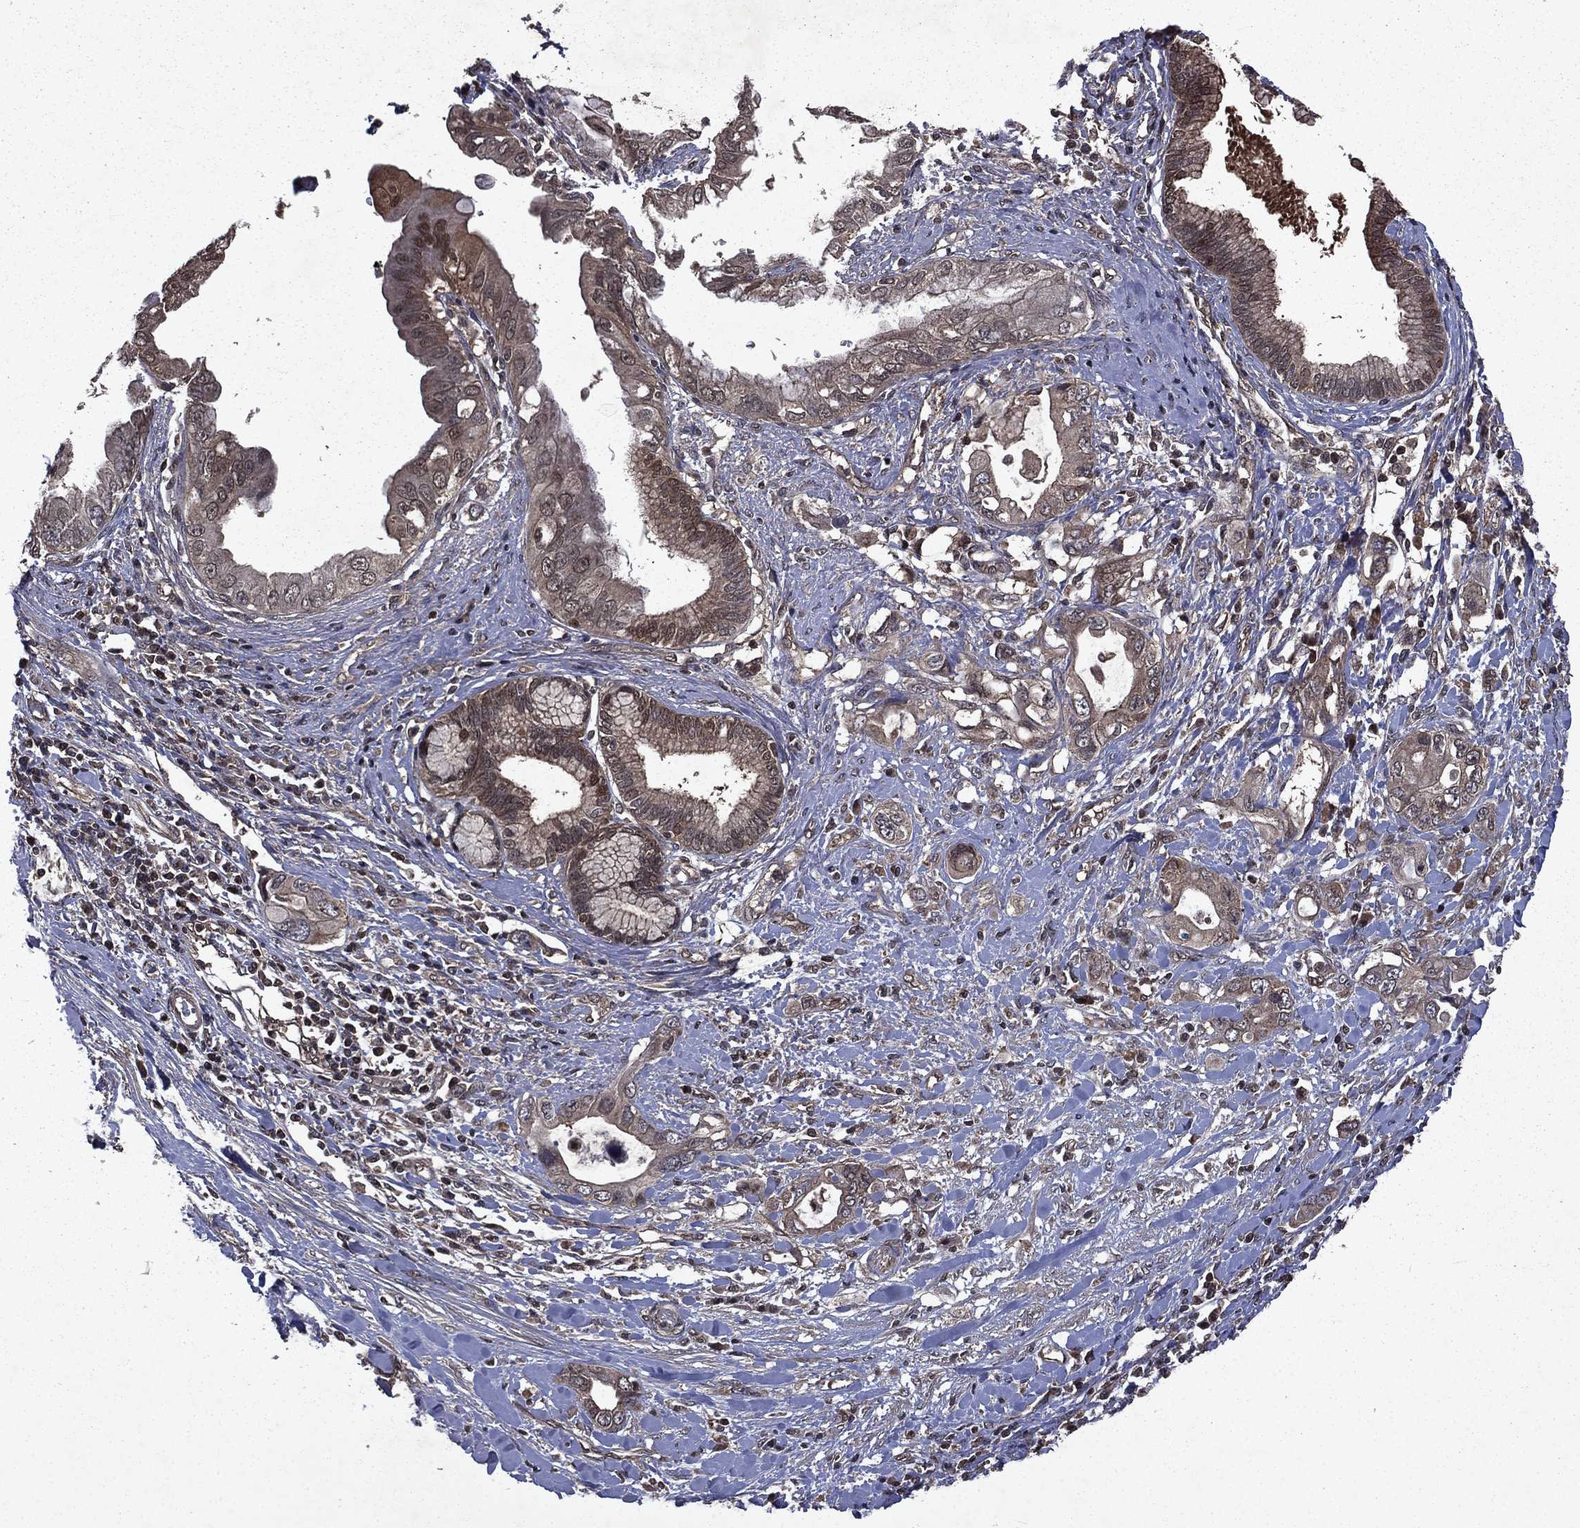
{"staining": {"intensity": "strong", "quantity": "<25%", "location": "cytoplasmic/membranous,nuclear"}, "tissue": "pancreatic cancer", "cell_type": "Tumor cells", "image_type": "cancer", "snomed": [{"axis": "morphology", "description": "Adenocarcinoma, NOS"}, {"axis": "topography", "description": "Pancreas"}], "caption": "About <25% of tumor cells in adenocarcinoma (pancreatic) demonstrate strong cytoplasmic/membranous and nuclear protein staining as visualized by brown immunohistochemical staining.", "gene": "FGD1", "patient": {"sex": "female", "age": 56}}